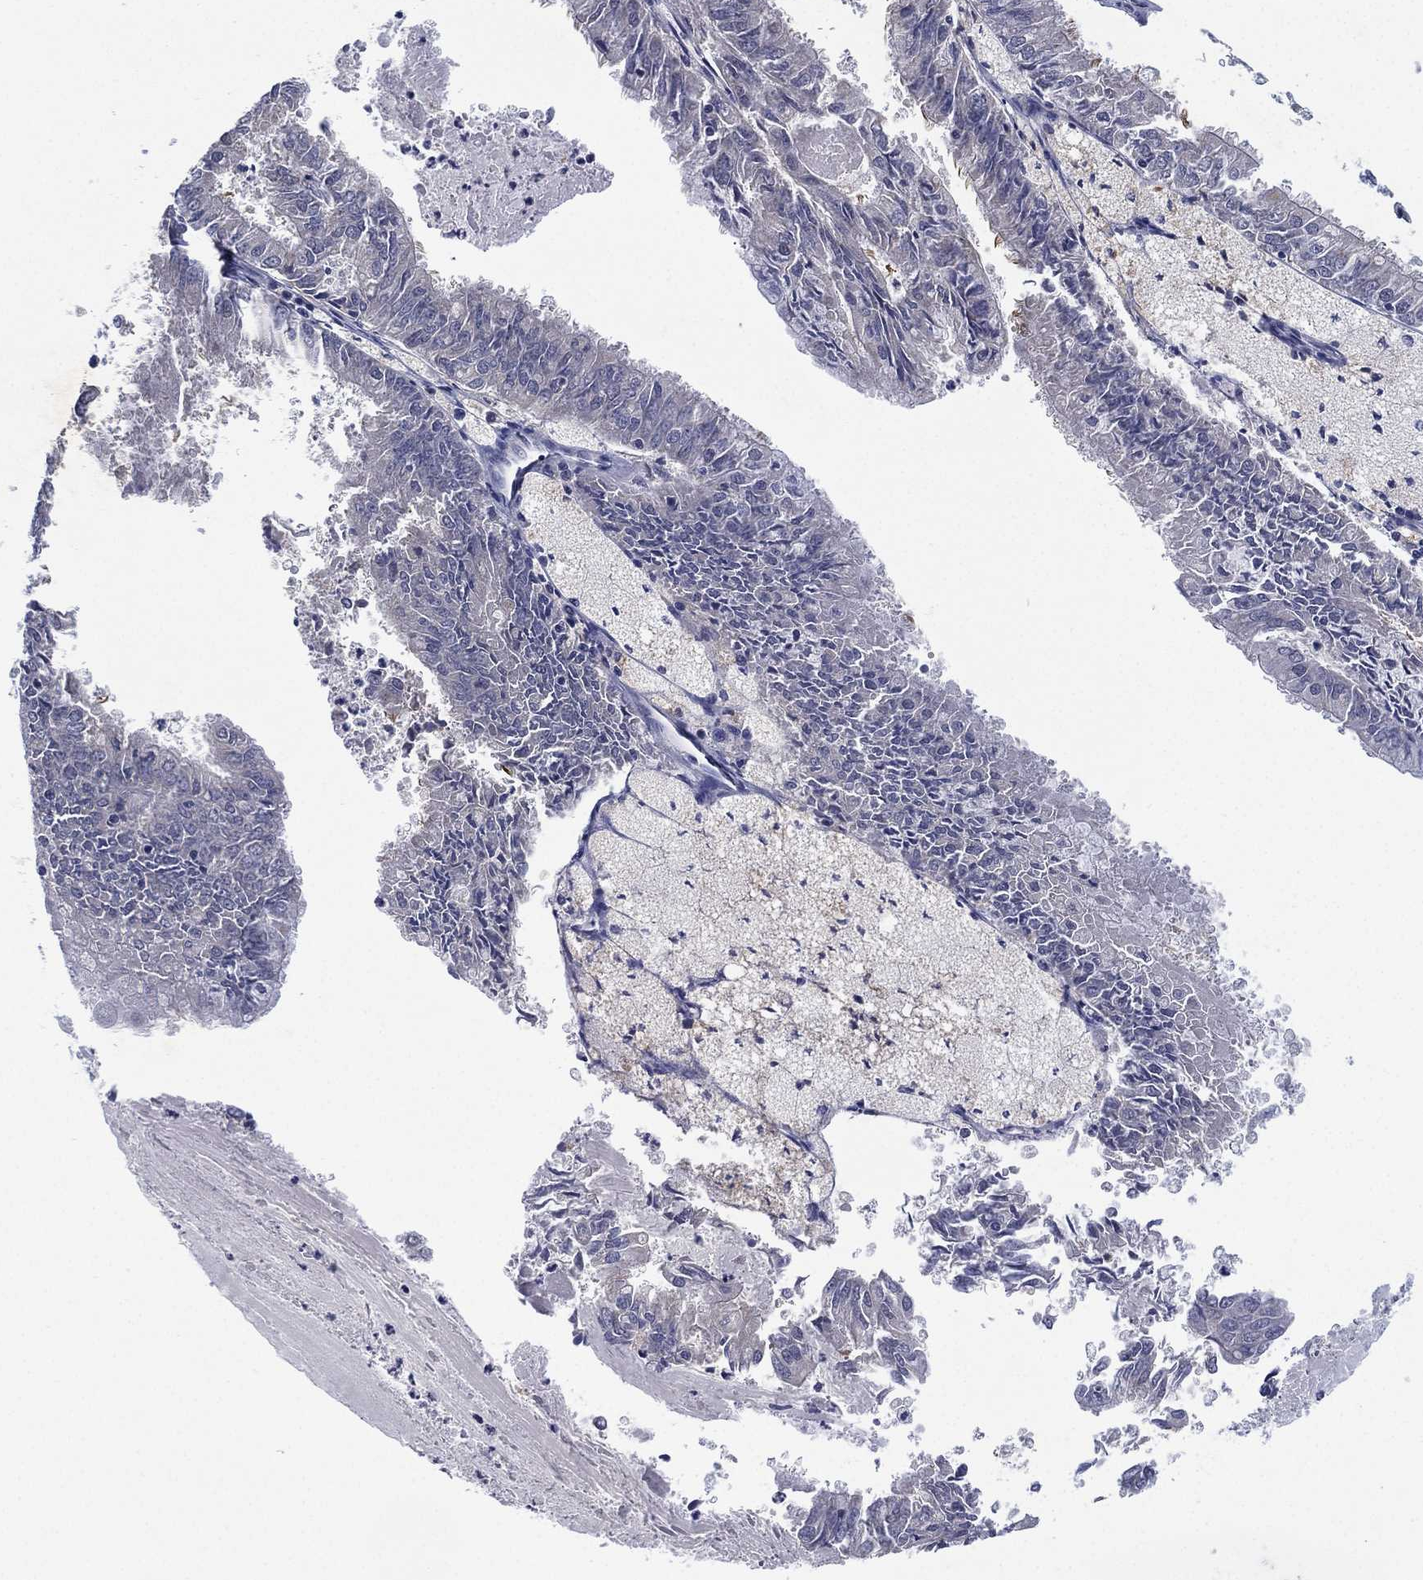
{"staining": {"intensity": "negative", "quantity": "none", "location": "none"}, "tissue": "endometrial cancer", "cell_type": "Tumor cells", "image_type": "cancer", "snomed": [{"axis": "morphology", "description": "Adenocarcinoma, NOS"}, {"axis": "topography", "description": "Endometrium"}], "caption": "Immunohistochemistry of endometrial adenocarcinoma displays no positivity in tumor cells.", "gene": "SELENOO", "patient": {"sex": "female", "age": 57}}